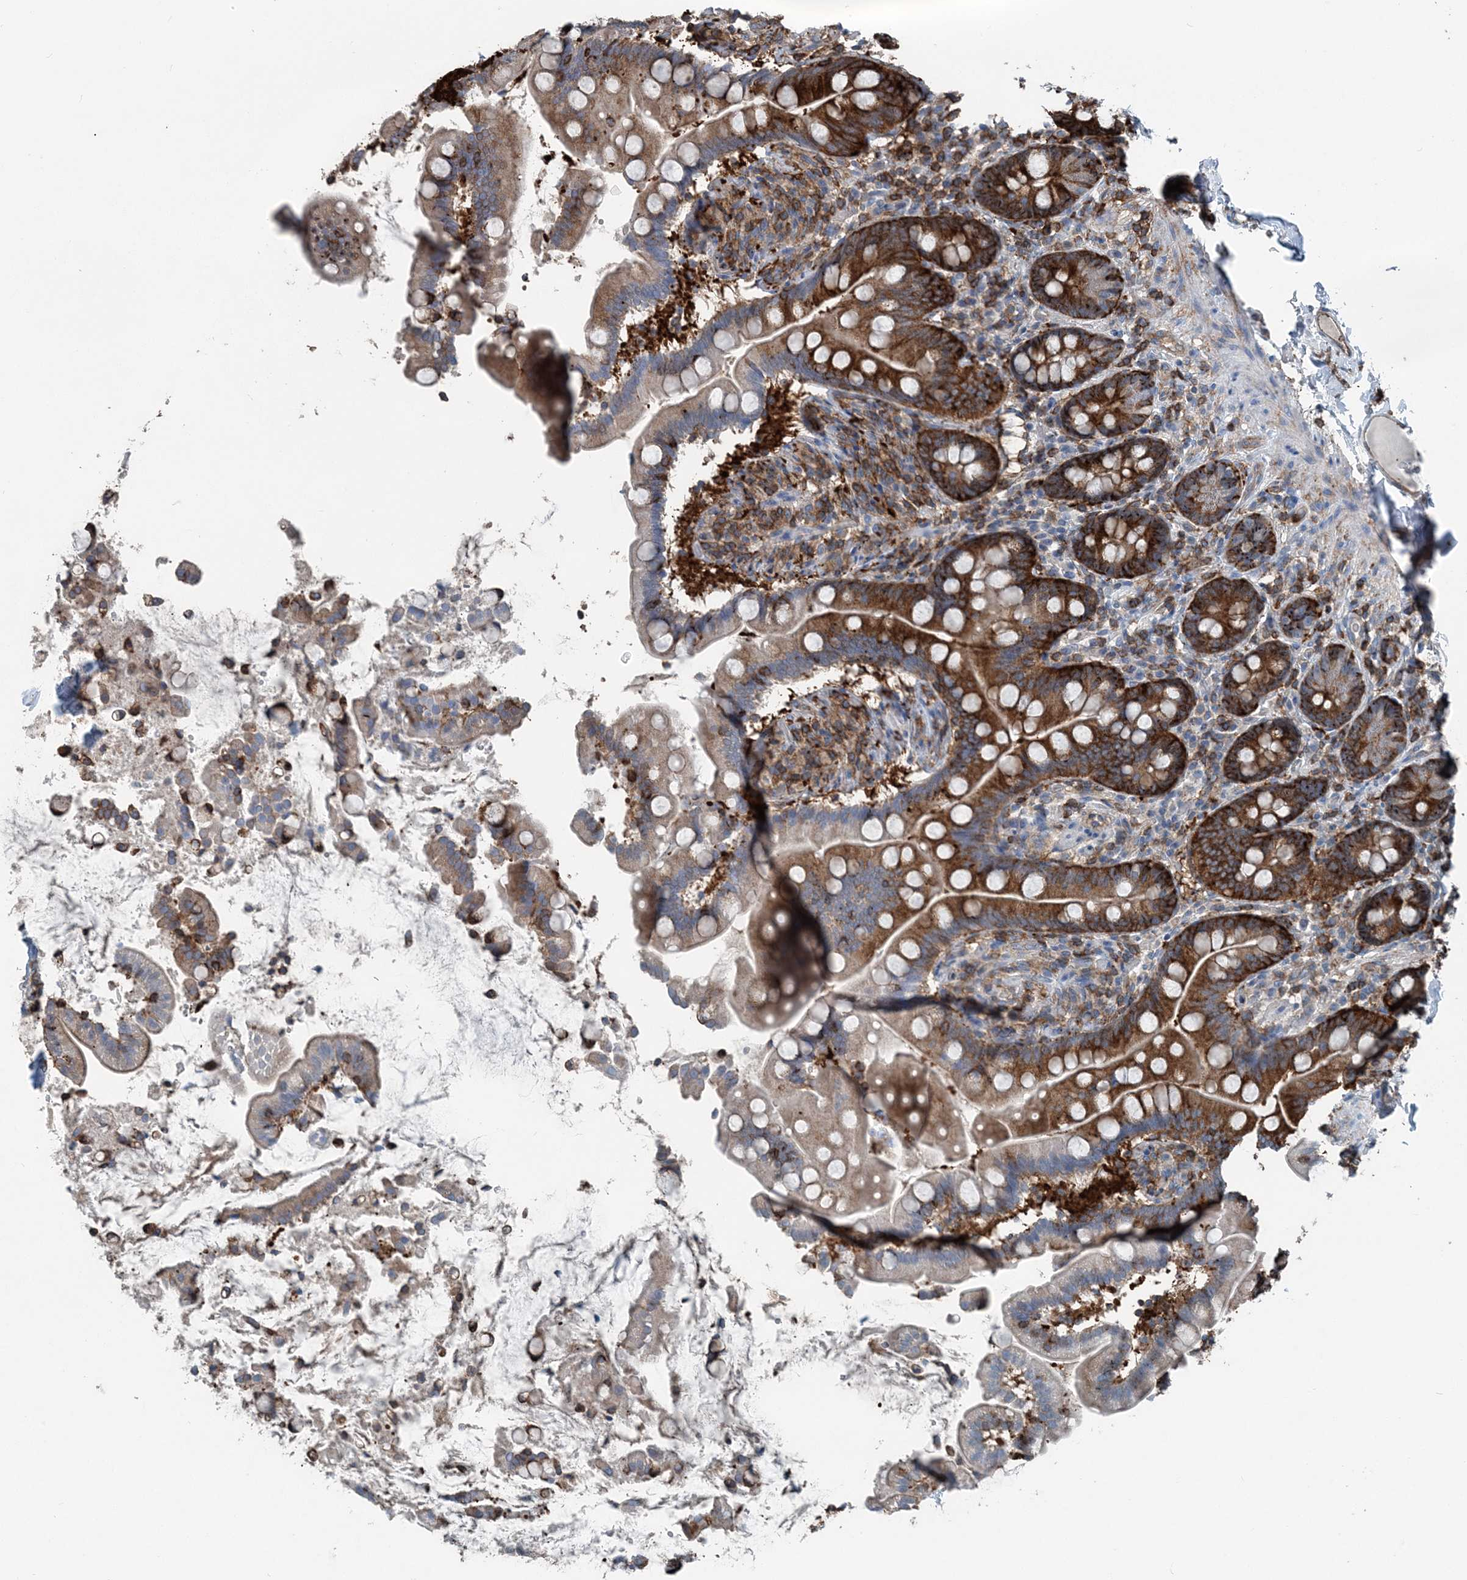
{"staining": {"intensity": "strong", "quantity": "25%-75%", "location": "cytoplasmic/membranous"}, "tissue": "small intestine", "cell_type": "Glandular cells", "image_type": "normal", "snomed": [{"axis": "morphology", "description": "Normal tissue, NOS"}, {"axis": "topography", "description": "Small intestine"}], "caption": "Immunohistochemistry (IHC) staining of normal small intestine, which reveals high levels of strong cytoplasmic/membranous positivity in approximately 25%-75% of glandular cells indicating strong cytoplasmic/membranous protein expression. The staining was performed using DAB (brown) for protein detection and nuclei were counterstained in hematoxylin (blue).", "gene": "CFL1", "patient": {"sex": "female", "age": 64}}